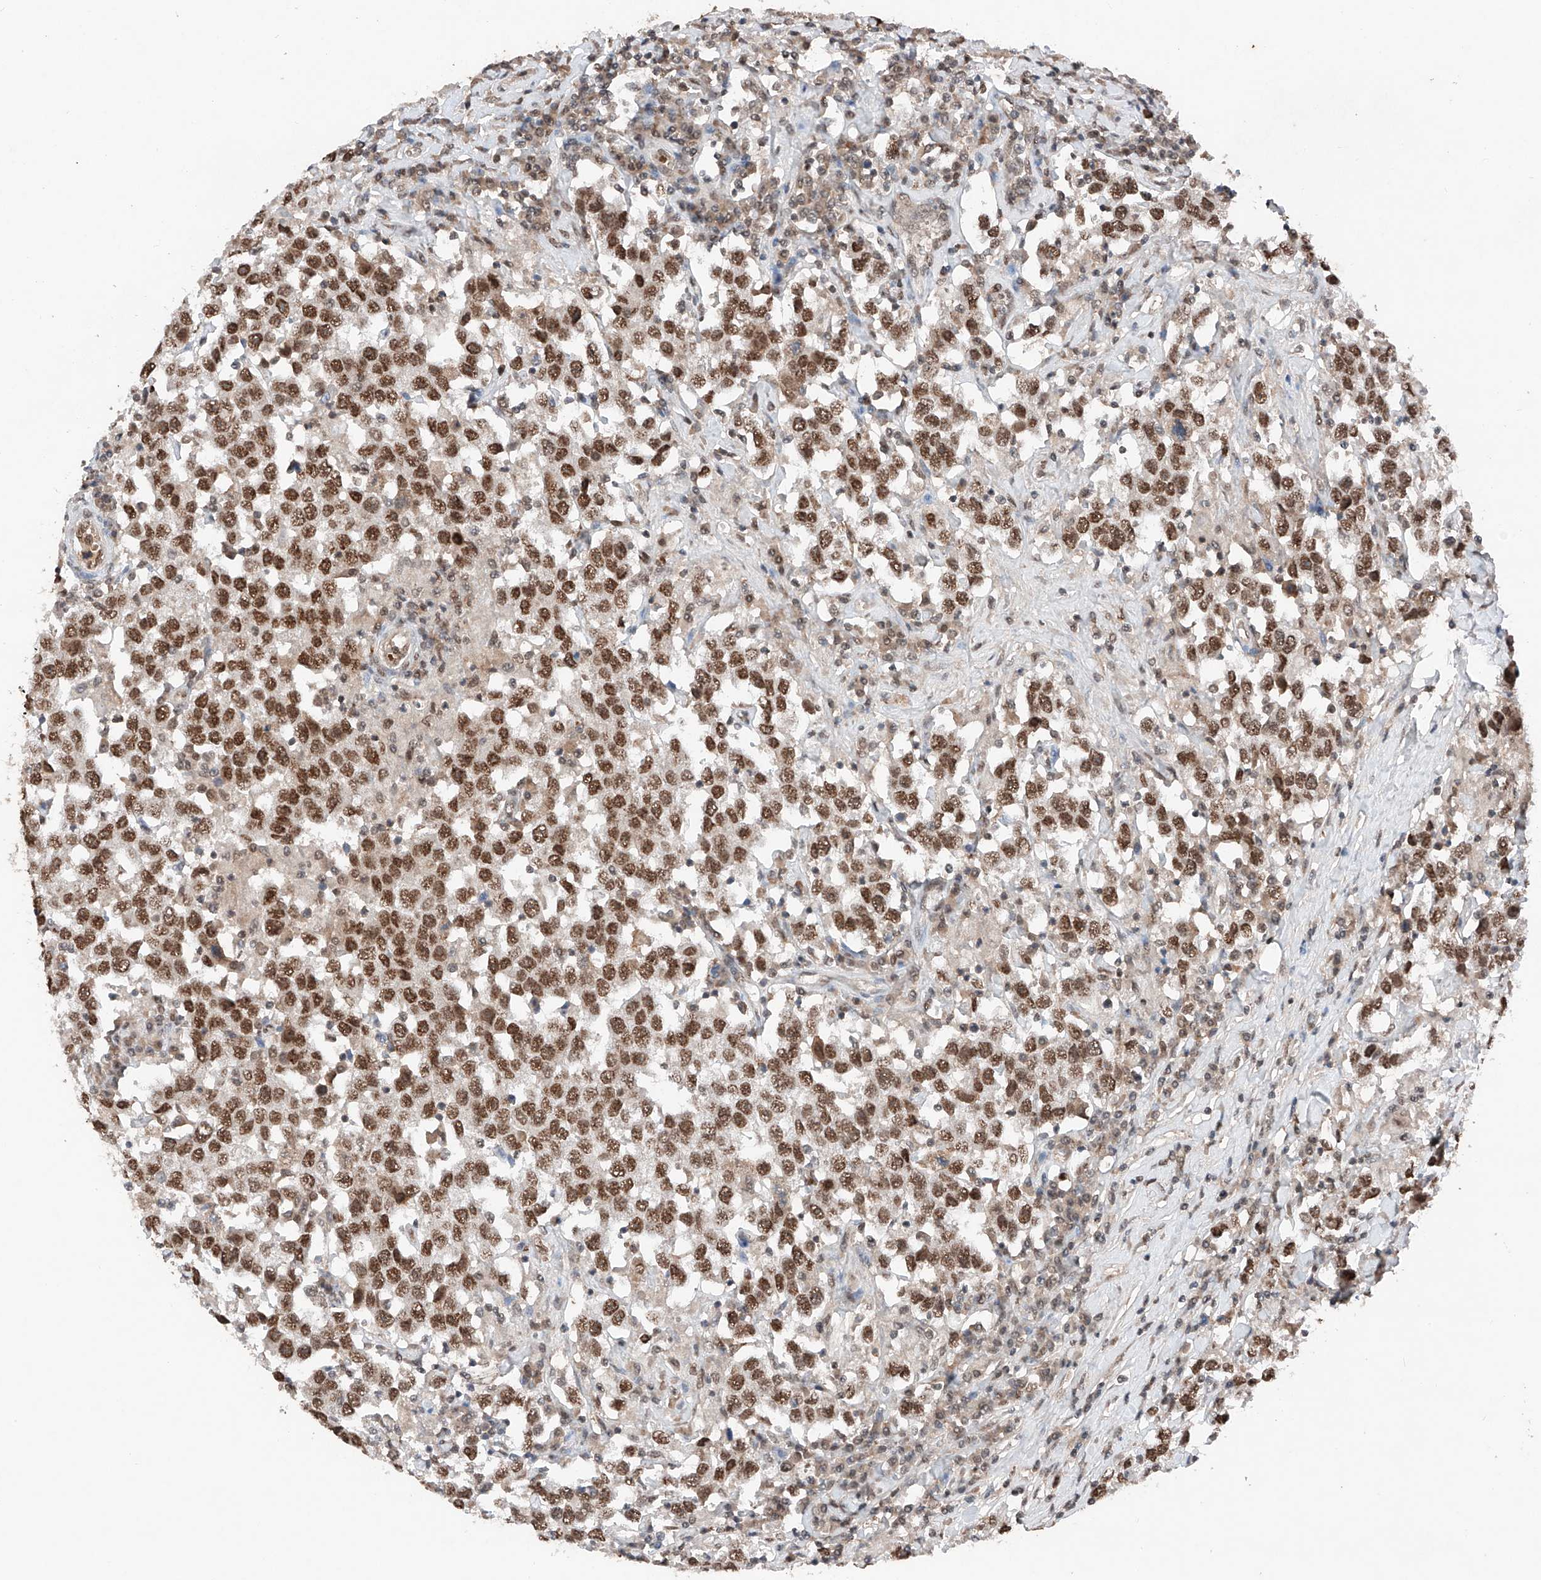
{"staining": {"intensity": "strong", "quantity": ">75%", "location": "nuclear"}, "tissue": "testis cancer", "cell_type": "Tumor cells", "image_type": "cancer", "snomed": [{"axis": "morphology", "description": "Seminoma, NOS"}, {"axis": "topography", "description": "Testis"}], "caption": "A high amount of strong nuclear positivity is identified in approximately >75% of tumor cells in testis cancer tissue. The staining was performed using DAB (3,3'-diaminobenzidine), with brown indicating positive protein expression. Nuclei are stained blue with hematoxylin.", "gene": "TBX4", "patient": {"sex": "male", "age": 41}}